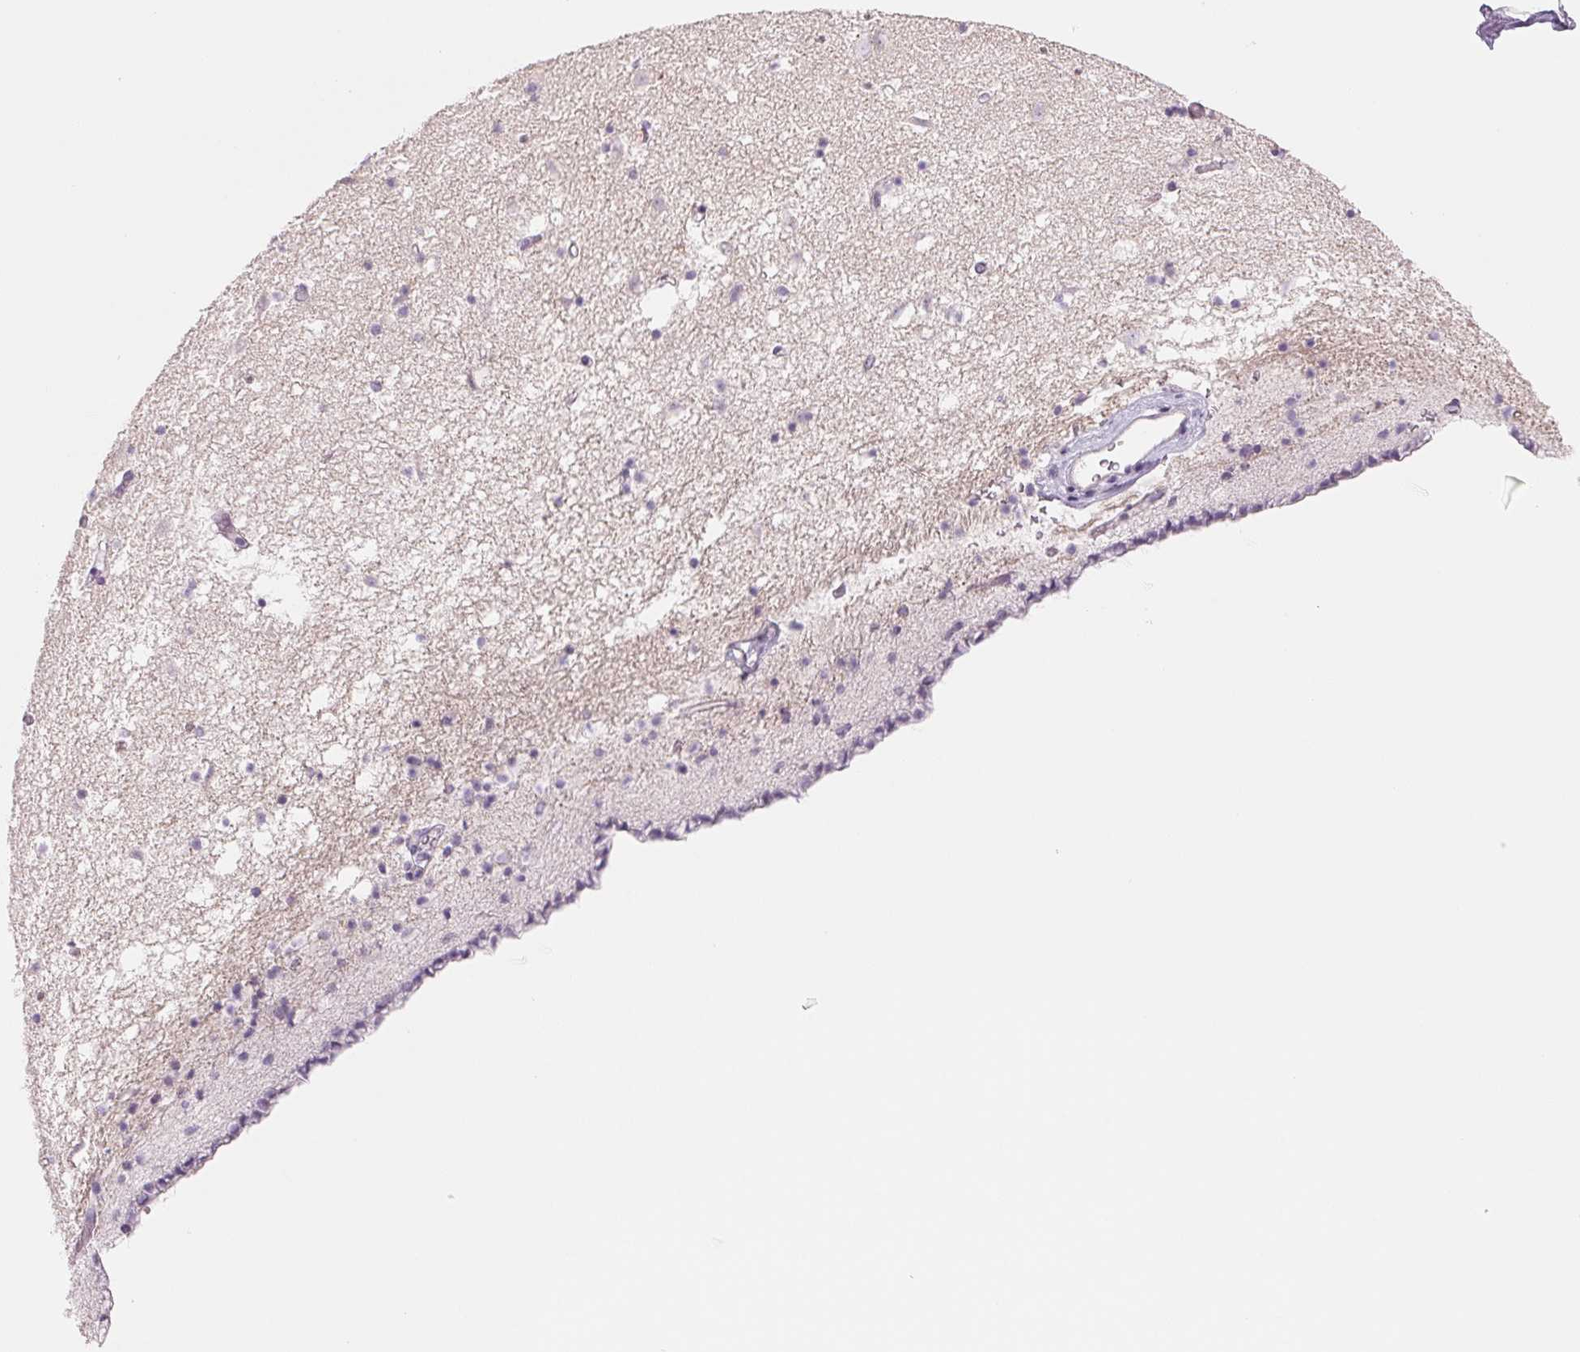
{"staining": {"intensity": "negative", "quantity": "none", "location": "none"}, "tissue": "caudate", "cell_type": "Glial cells", "image_type": "normal", "snomed": [{"axis": "morphology", "description": "Normal tissue, NOS"}, {"axis": "topography", "description": "Lateral ventricle wall"}], "caption": "Immunohistochemical staining of benign caudate shows no significant expression in glial cells.", "gene": "CCDC168", "patient": {"sex": "female", "age": 42}}